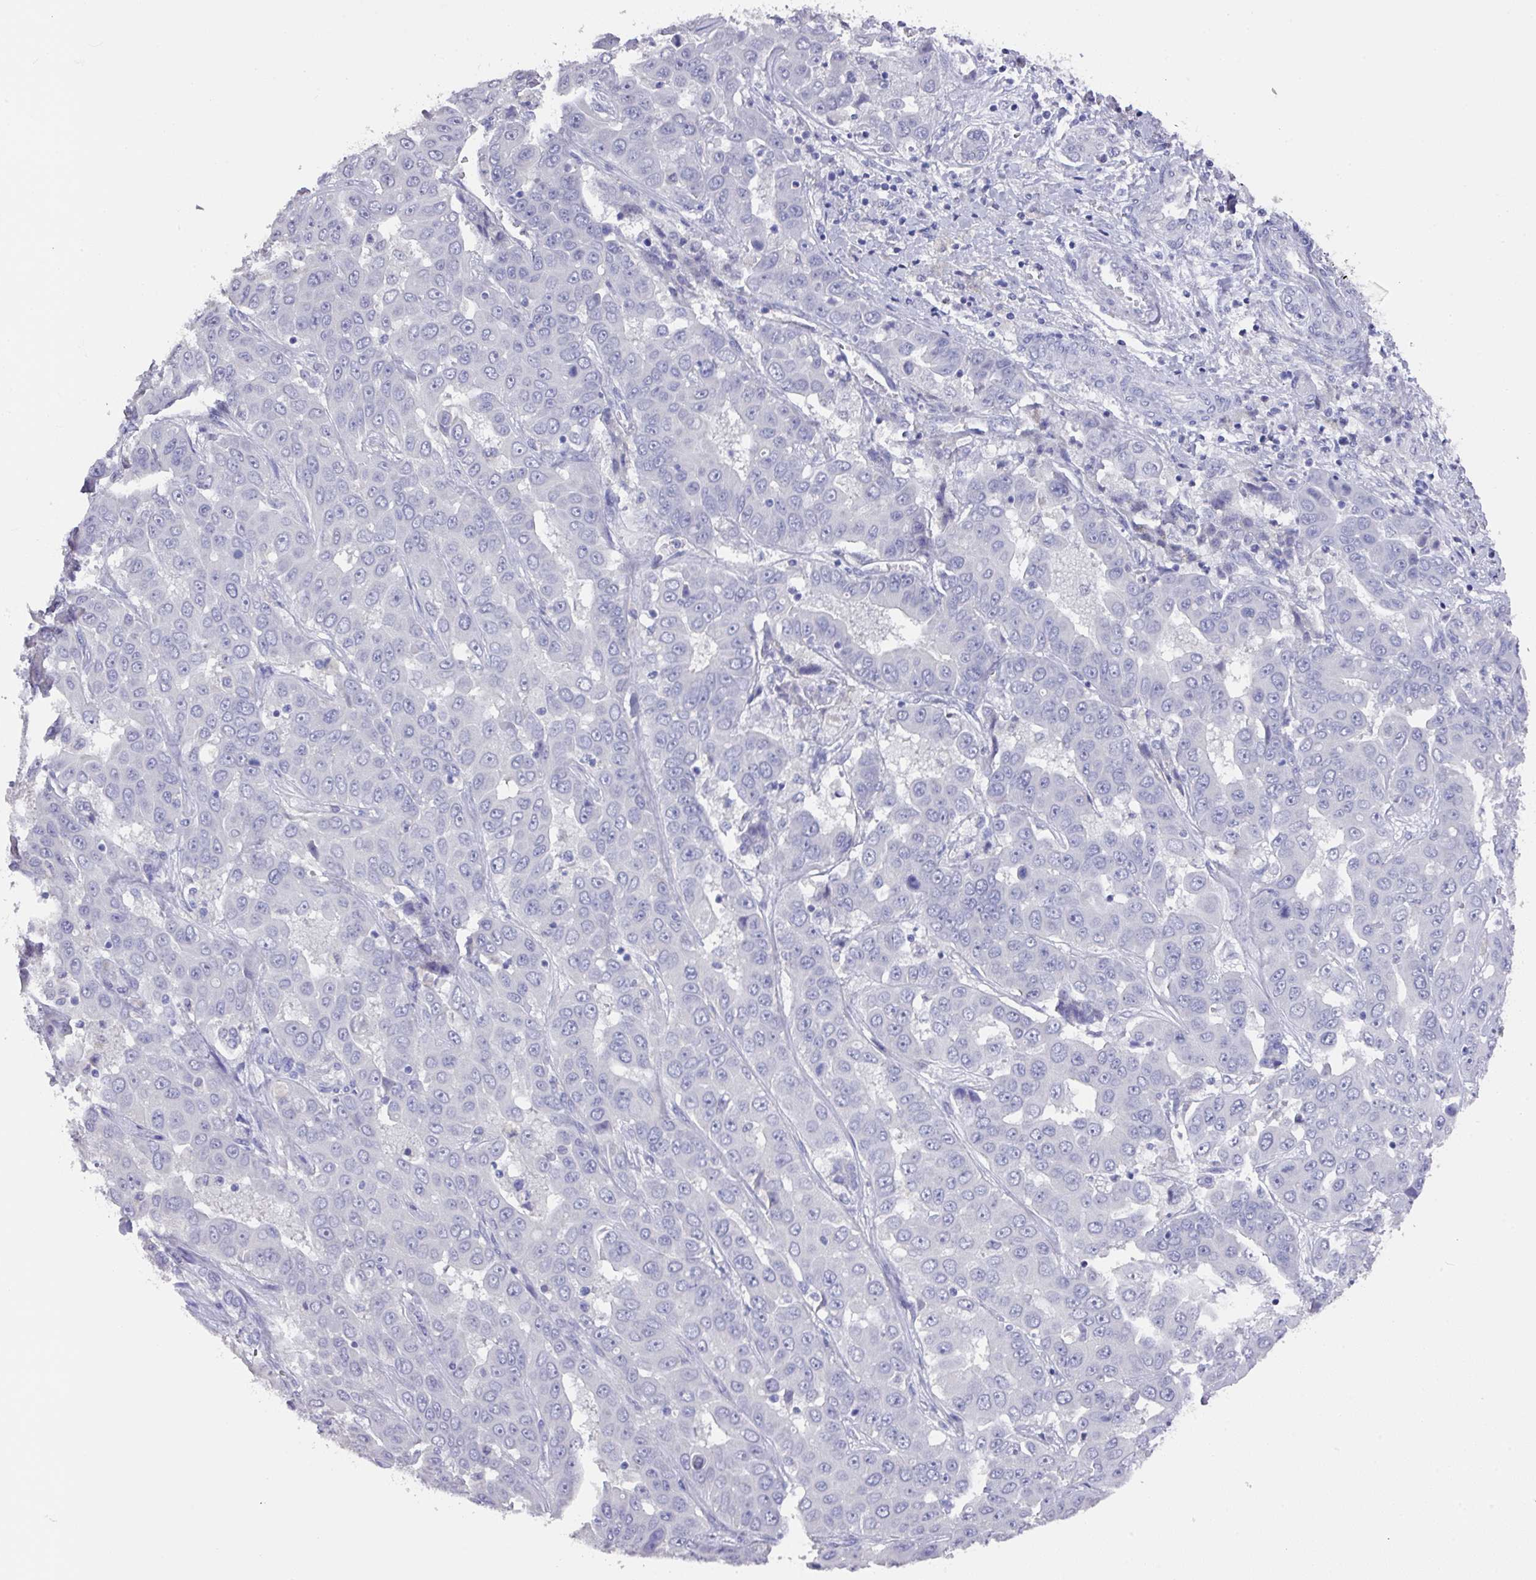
{"staining": {"intensity": "negative", "quantity": "none", "location": "none"}, "tissue": "liver cancer", "cell_type": "Tumor cells", "image_type": "cancer", "snomed": [{"axis": "morphology", "description": "Cholangiocarcinoma"}, {"axis": "topography", "description": "Liver"}], "caption": "Immunohistochemistry (IHC) of human liver cholangiocarcinoma reveals no positivity in tumor cells.", "gene": "DAZL", "patient": {"sex": "female", "age": 52}}